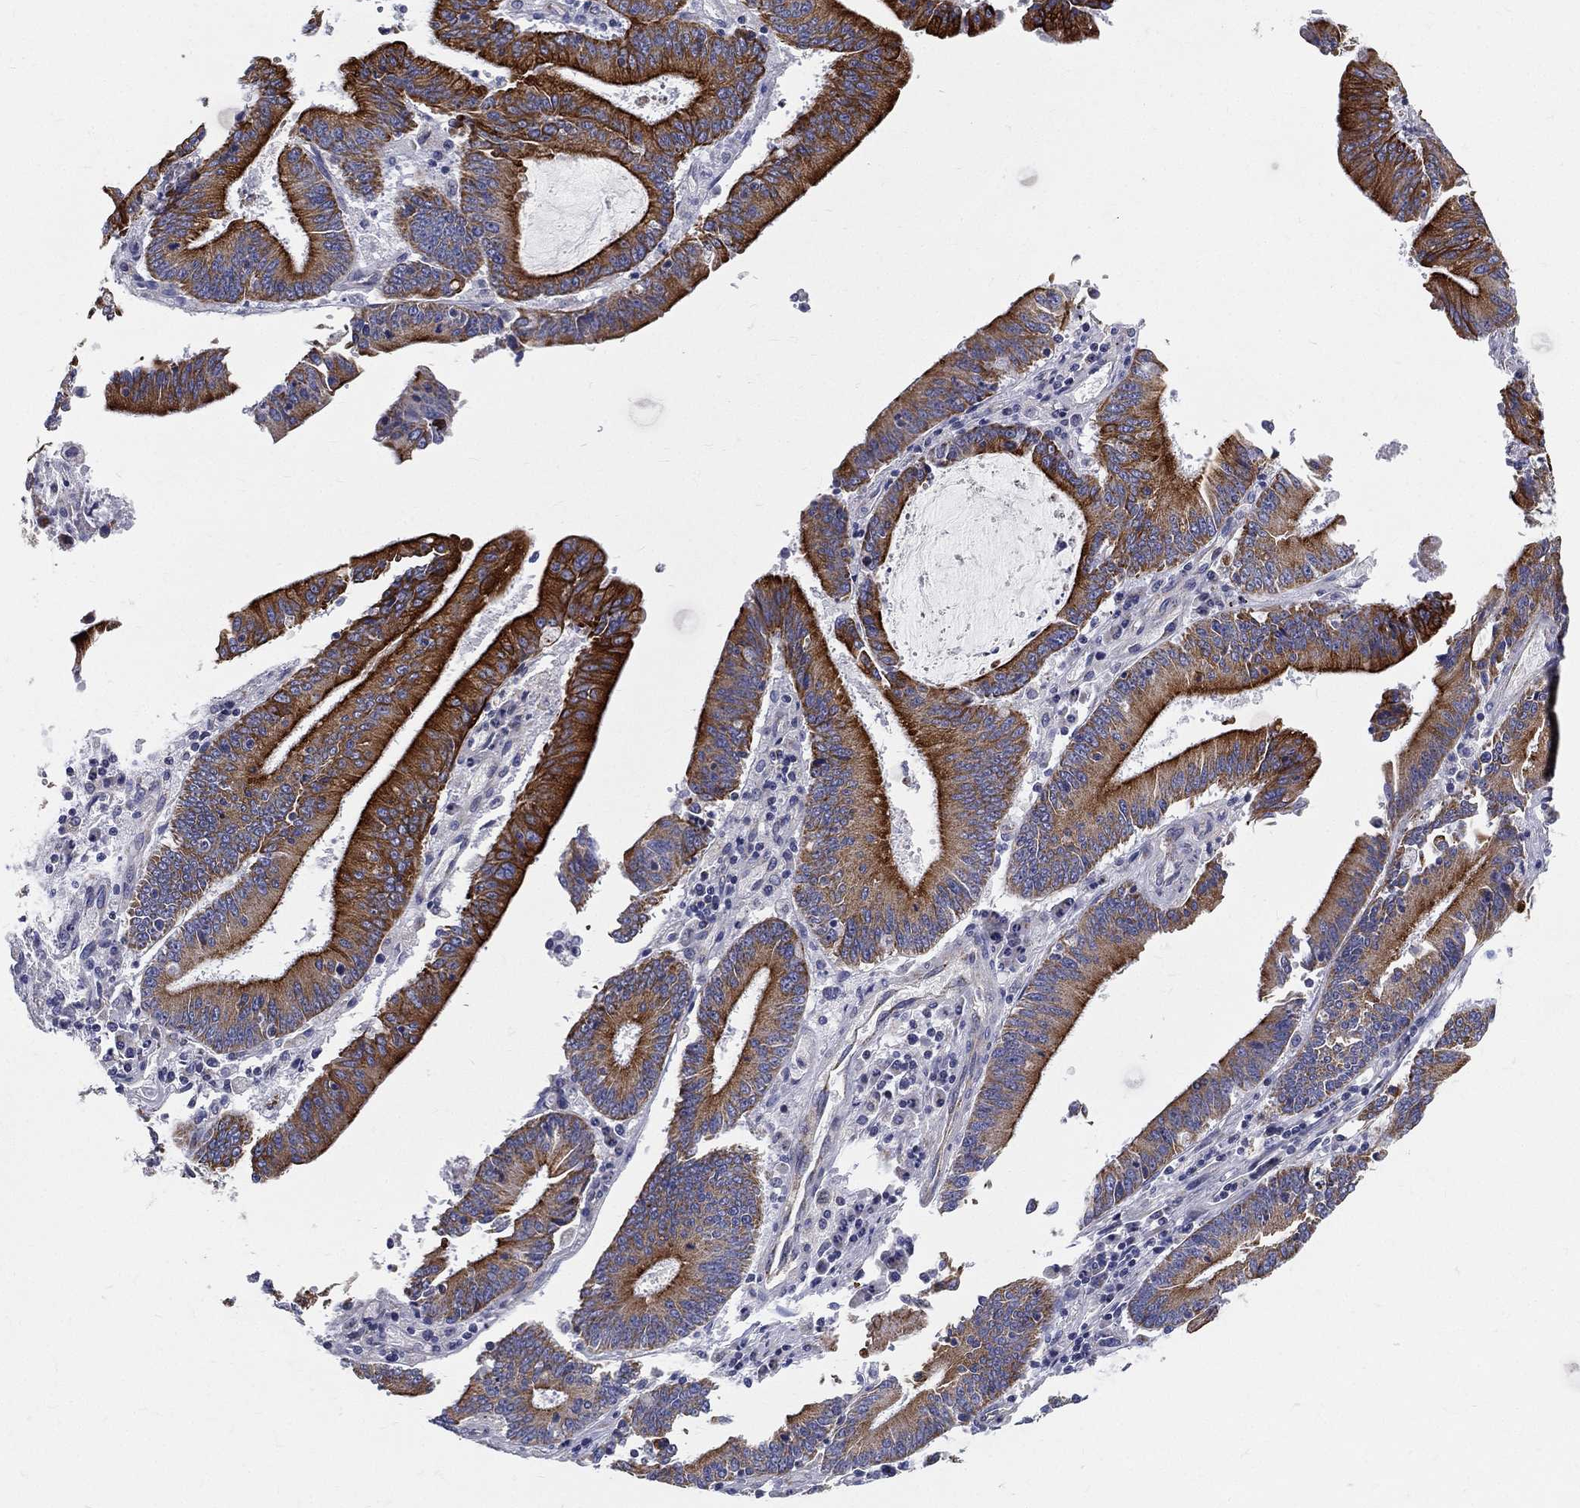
{"staining": {"intensity": "strong", "quantity": "25%-75%", "location": "cytoplasmic/membranous"}, "tissue": "stomach cancer", "cell_type": "Tumor cells", "image_type": "cancer", "snomed": [{"axis": "morphology", "description": "Adenocarcinoma, NOS"}, {"axis": "topography", "description": "Stomach, upper"}], "caption": "A brown stain highlights strong cytoplasmic/membranous positivity of a protein in adenocarcinoma (stomach) tumor cells. (Stains: DAB in brown, nuclei in blue, Microscopy: brightfield microscopy at high magnification).", "gene": "PWWP3A", "patient": {"sex": "male", "age": 68}}